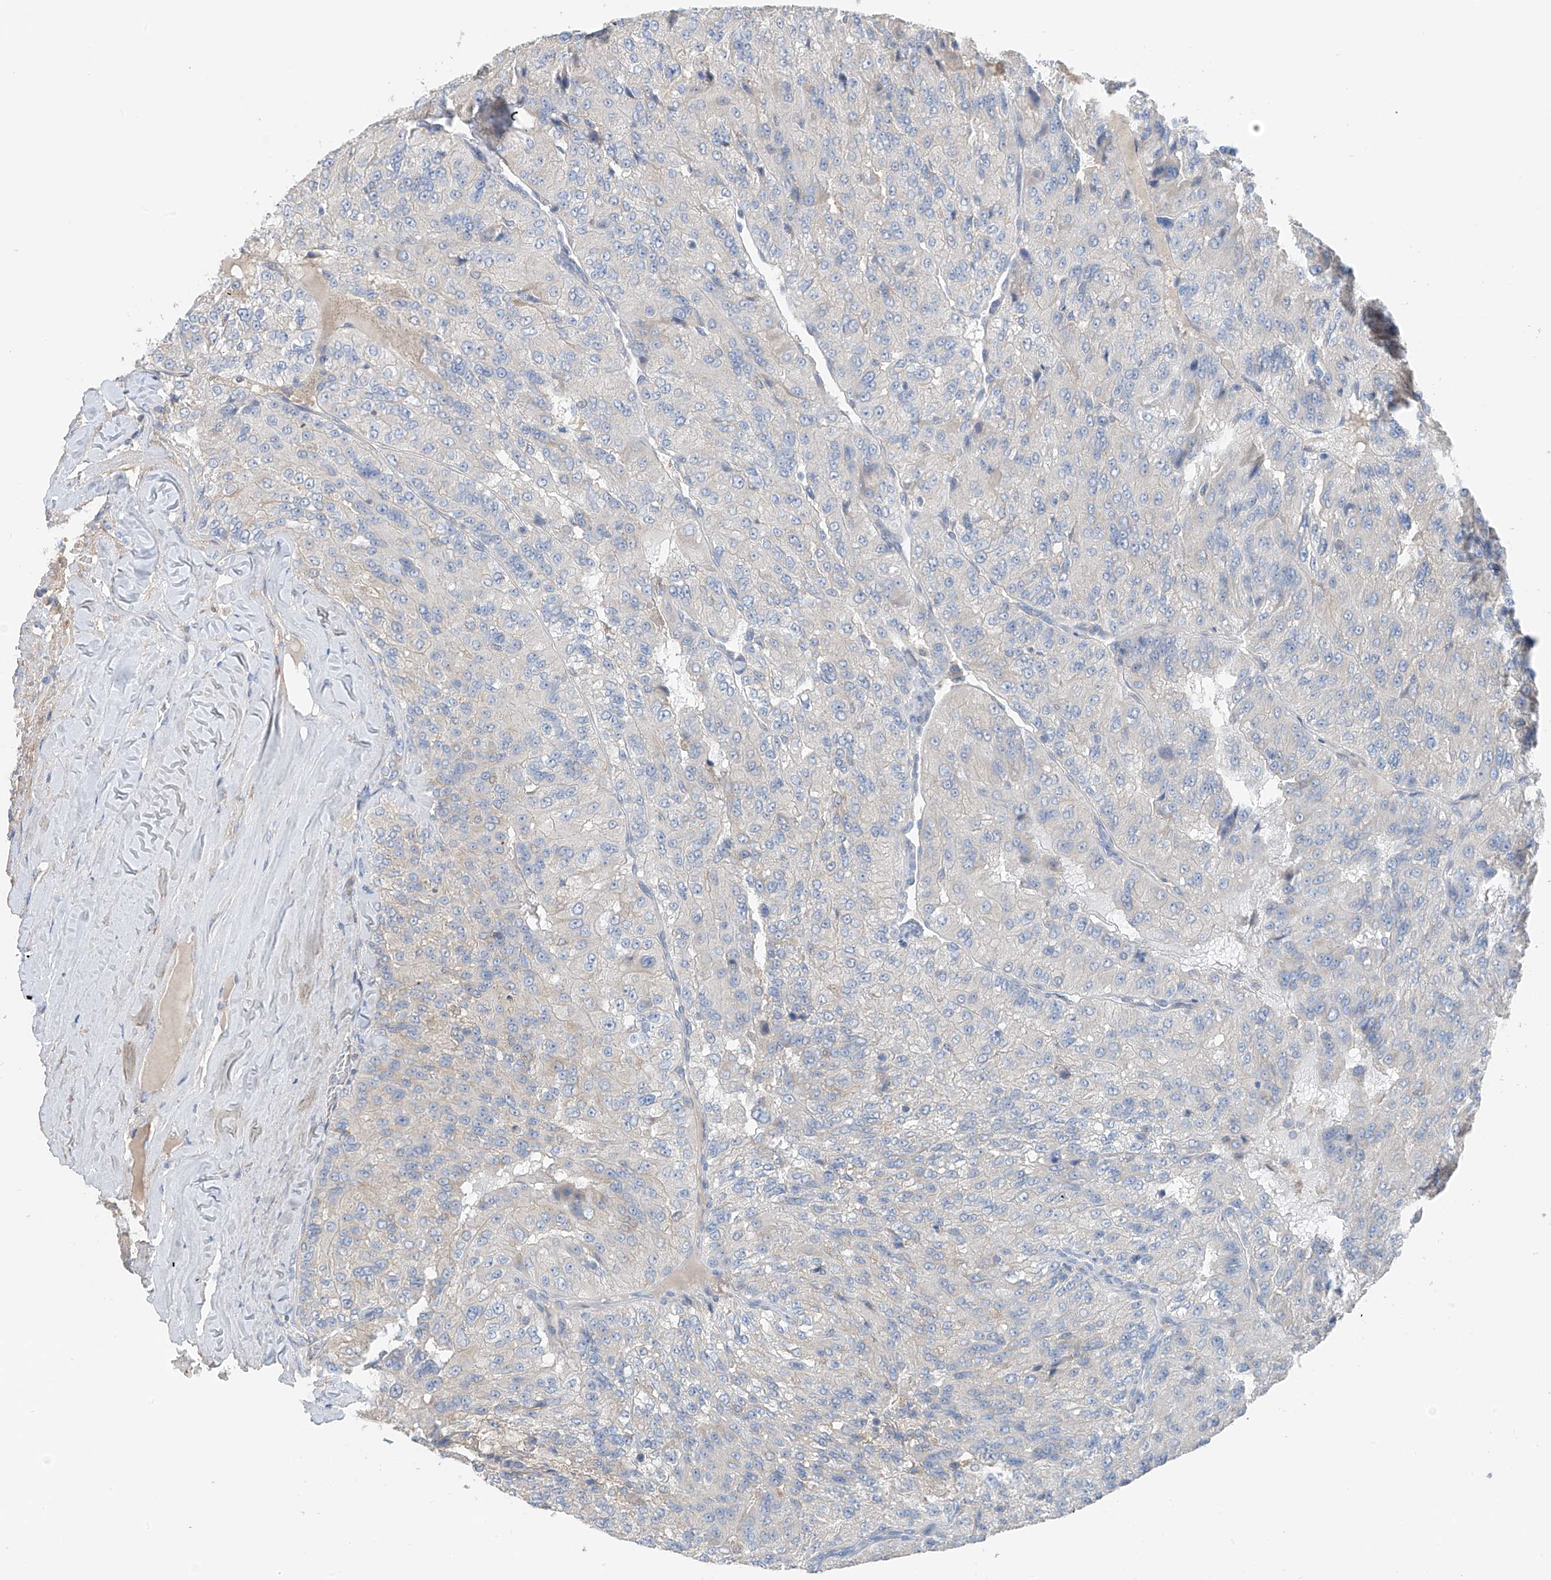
{"staining": {"intensity": "negative", "quantity": "none", "location": "none"}, "tissue": "renal cancer", "cell_type": "Tumor cells", "image_type": "cancer", "snomed": [{"axis": "morphology", "description": "Adenocarcinoma, NOS"}, {"axis": "topography", "description": "Kidney"}], "caption": "Tumor cells show no significant staining in renal adenocarcinoma. (Immunohistochemistry (ihc), brightfield microscopy, high magnification).", "gene": "GALNTL6", "patient": {"sex": "female", "age": 63}}